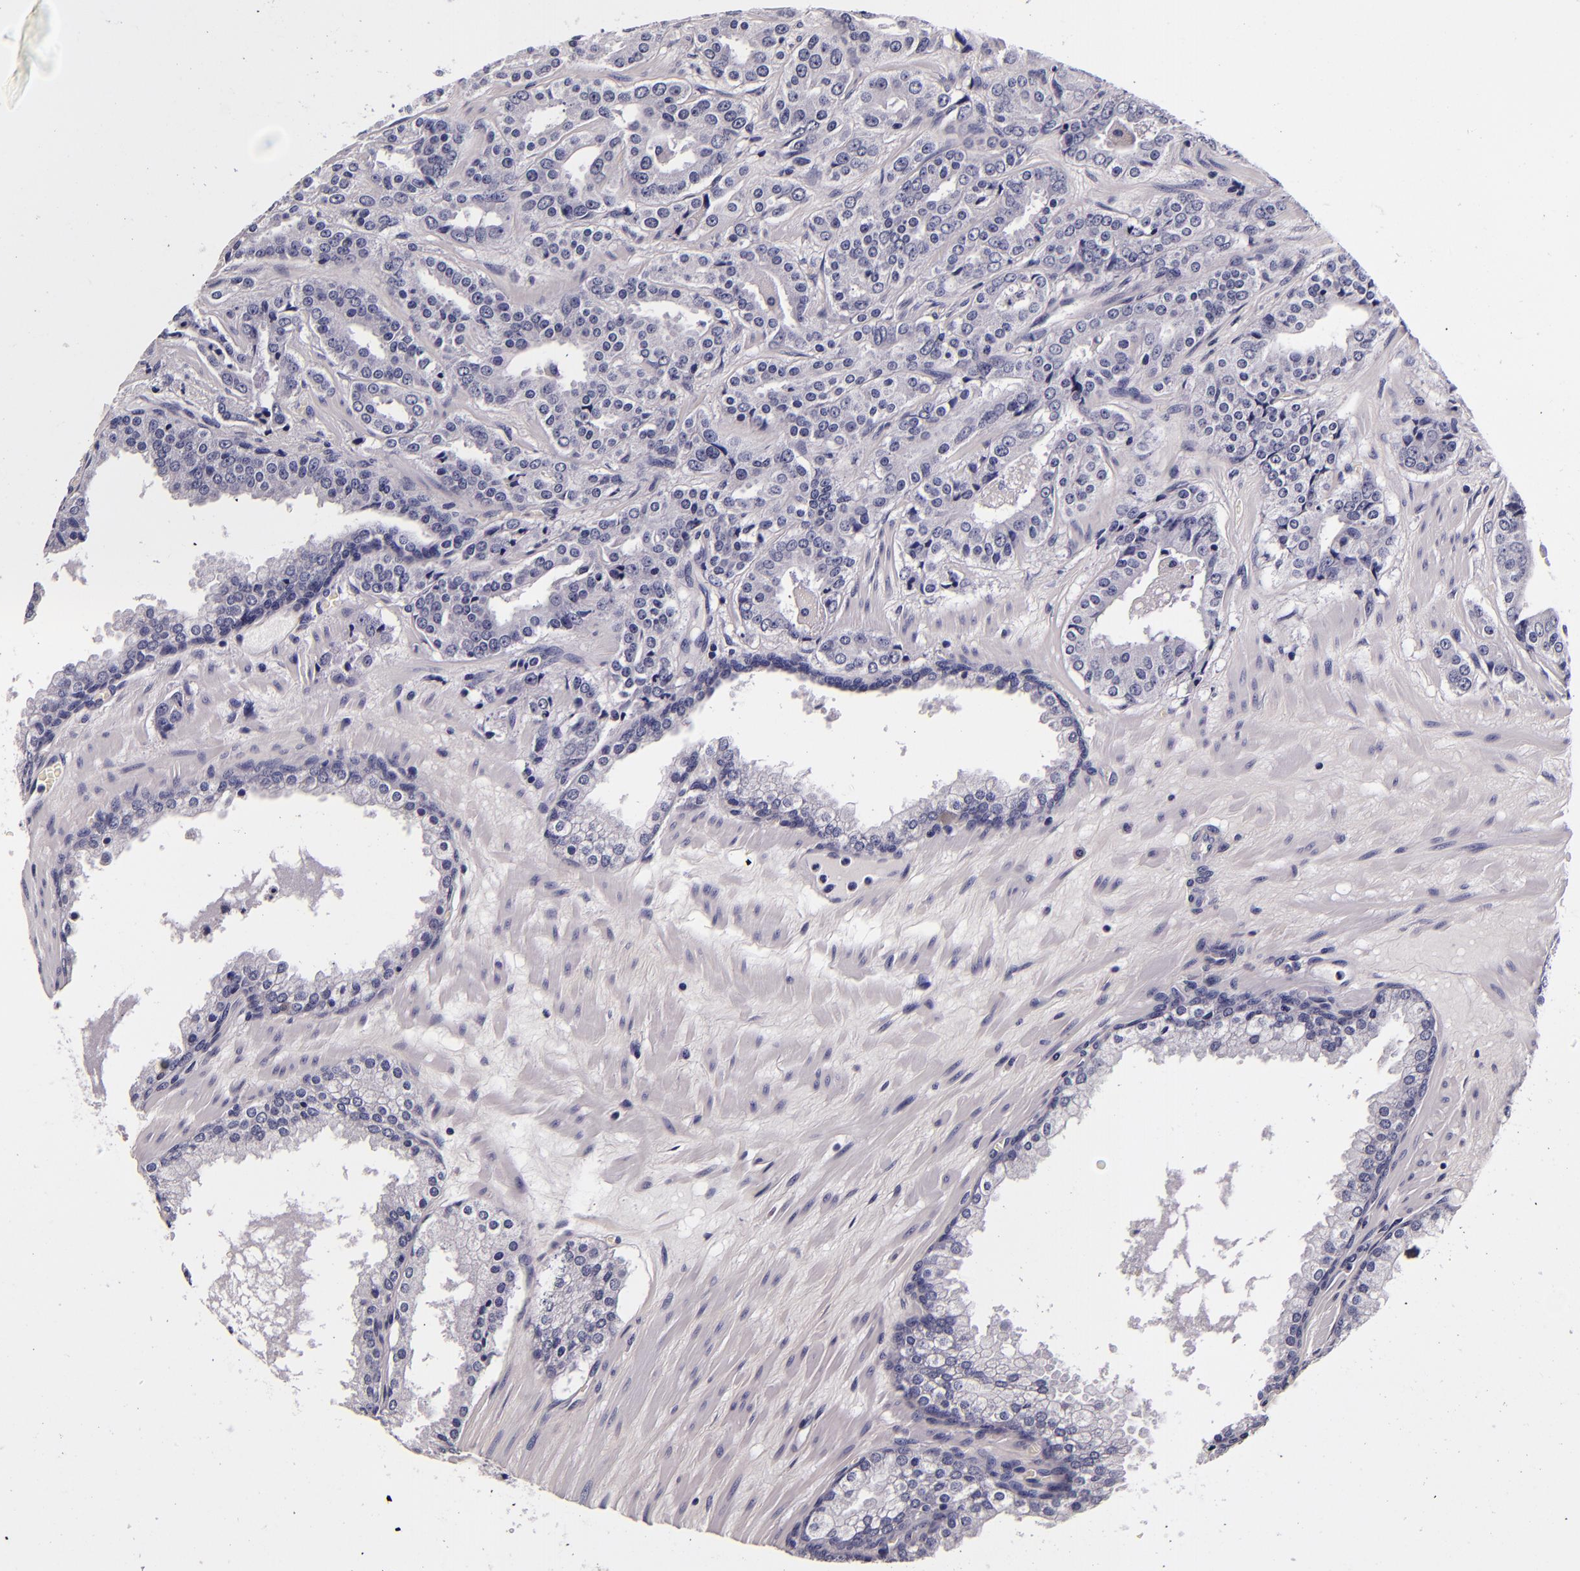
{"staining": {"intensity": "negative", "quantity": "none", "location": "none"}, "tissue": "prostate cancer", "cell_type": "Tumor cells", "image_type": "cancer", "snomed": [{"axis": "morphology", "description": "Adenocarcinoma, Medium grade"}, {"axis": "topography", "description": "Prostate"}], "caption": "High power microscopy photomicrograph of an immunohistochemistry histopathology image of prostate cancer, revealing no significant positivity in tumor cells.", "gene": "FBN1", "patient": {"sex": "male", "age": 60}}